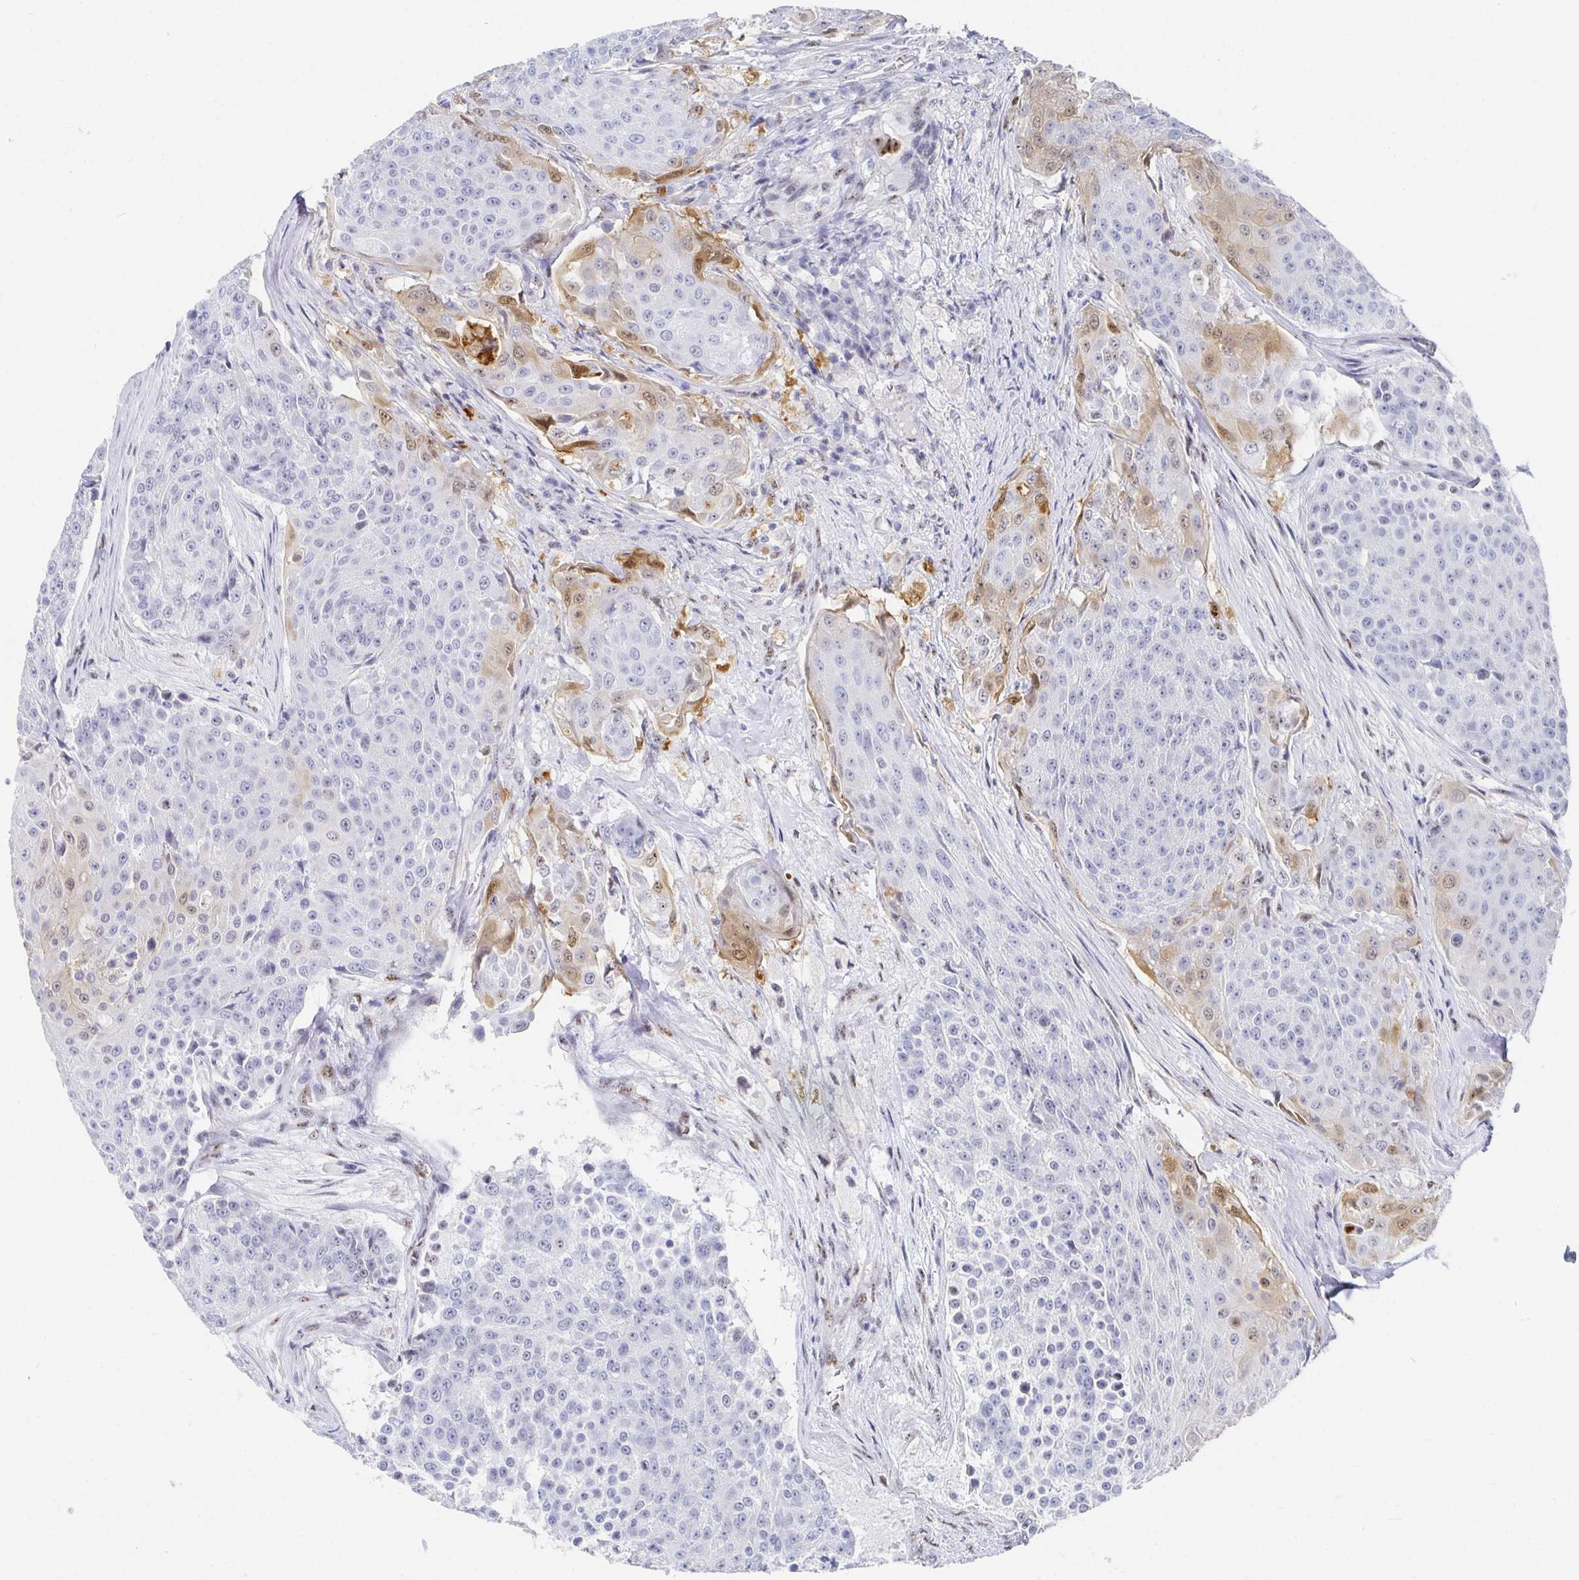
{"staining": {"intensity": "moderate", "quantity": "<25%", "location": "nuclear"}, "tissue": "urothelial cancer", "cell_type": "Tumor cells", "image_type": "cancer", "snomed": [{"axis": "morphology", "description": "Urothelial carcinoma, High grade"}, {"axis": "topography", "description": "Urinary bladder"}], "caption": "Urothelial cancer tissue shows moderate nuclear positivity in approximately <25% of tumor cells, visualized by immunohistochemistry.", "gene": "CLIC3", "patient": {"sex": "female", "age": 63}}